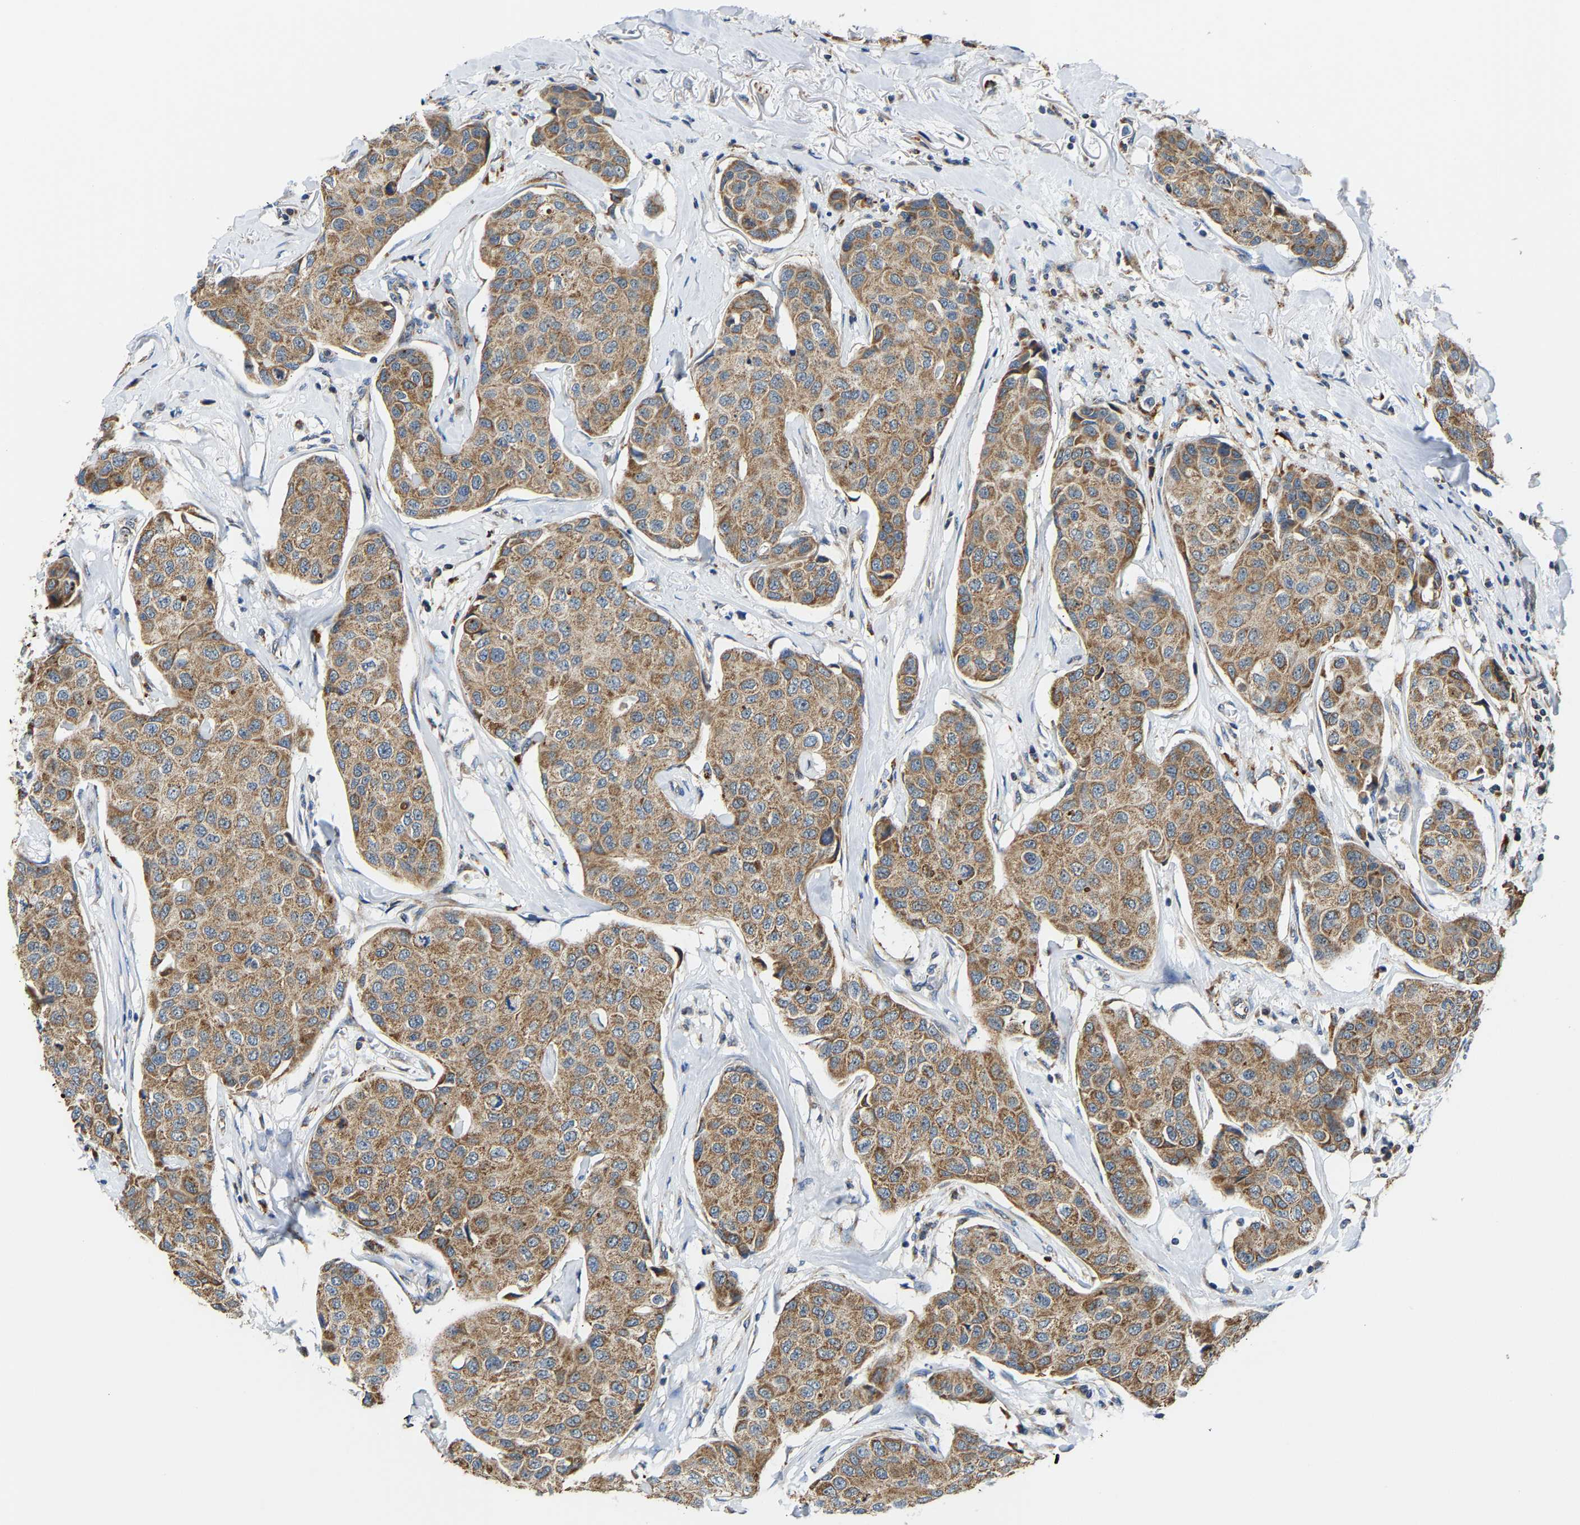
{"staining": {"intensity": "moderate", "quantity": ">75%", "location": "cytoplasmic/membranous"}, "tissue": "breast cancer", "cell_type": "Tumor cells", "image_type": "cancer", "snomed": [{"axis": "morphology", "description": "Duct carcinoma"}, {"axis": "topography", "description": "Breast"}], "caption": "The immunohistochemical stain highlights moderate cytoplasmic/membranous positivity in tumor cells of infiltrating ductal carcinoma (breast) tissue. (brown staining indicates protein expression, while blue staining denotes nuclei).", "gene": "GIMAP7", "patient": {"sex": "female", "age": 80}}